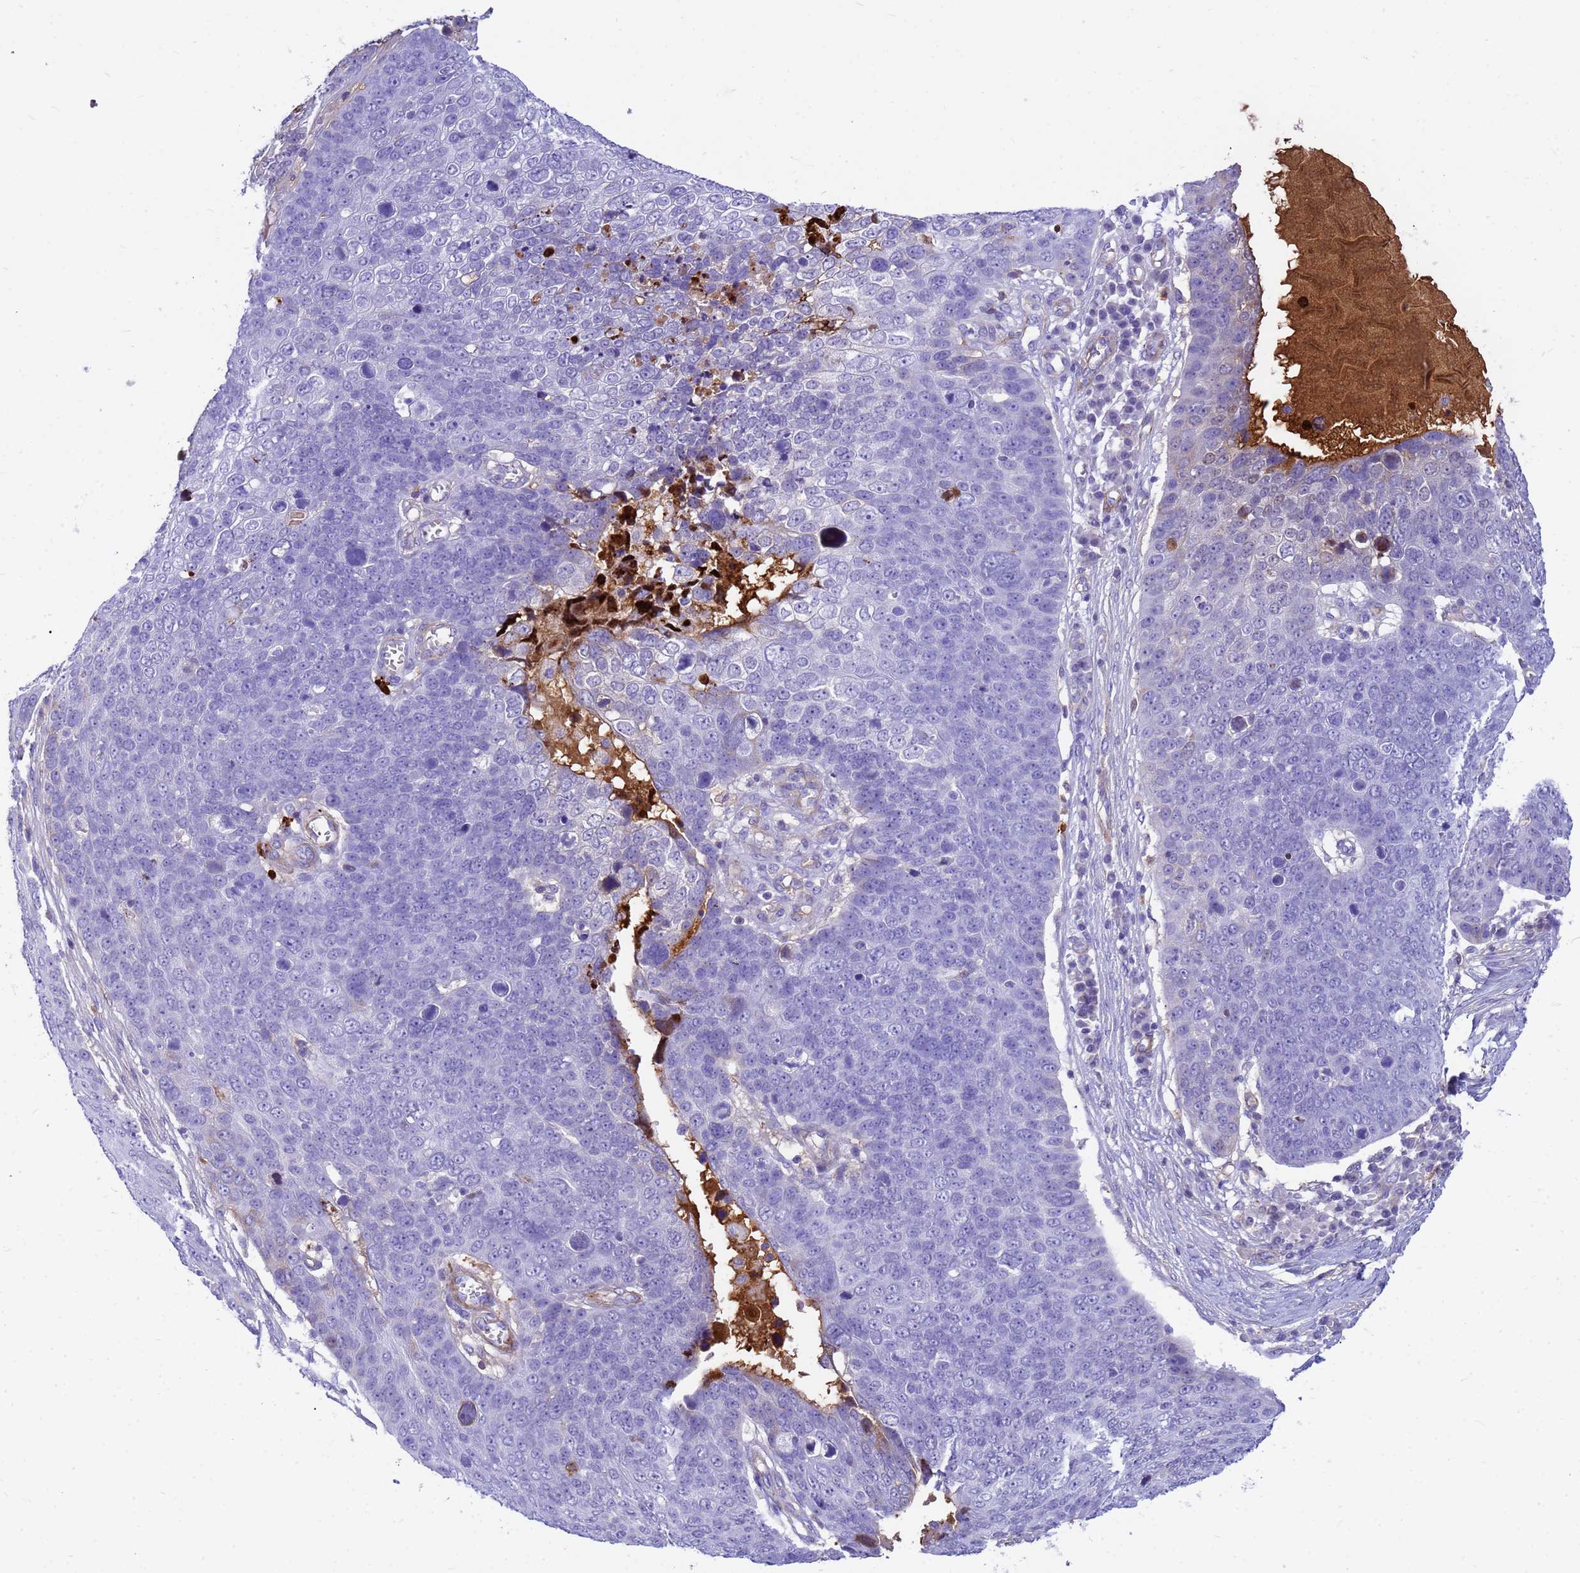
{"staining": {"intensity": "negative", "quantity": "none", "location": "none"}, "tissue": "skin cancer", "cell_type": "Tumor cells", "image_type": "cancer", "snomed": [{"axis": "morphology", "description": "Squamous cell carcinoma, NOS"}, {"axis": "topography", "description": "Skin"}], "caption": "Skin cancer was stained to show a protein in brown. There is no significant staining in tumor cells. (Stains: DAB IHC with hematoxylin counter stain, Microscopy: brightfield microscopy at high magnification).", "gene": "ORM1", "patient": {"sex": "male", "age": 71}}